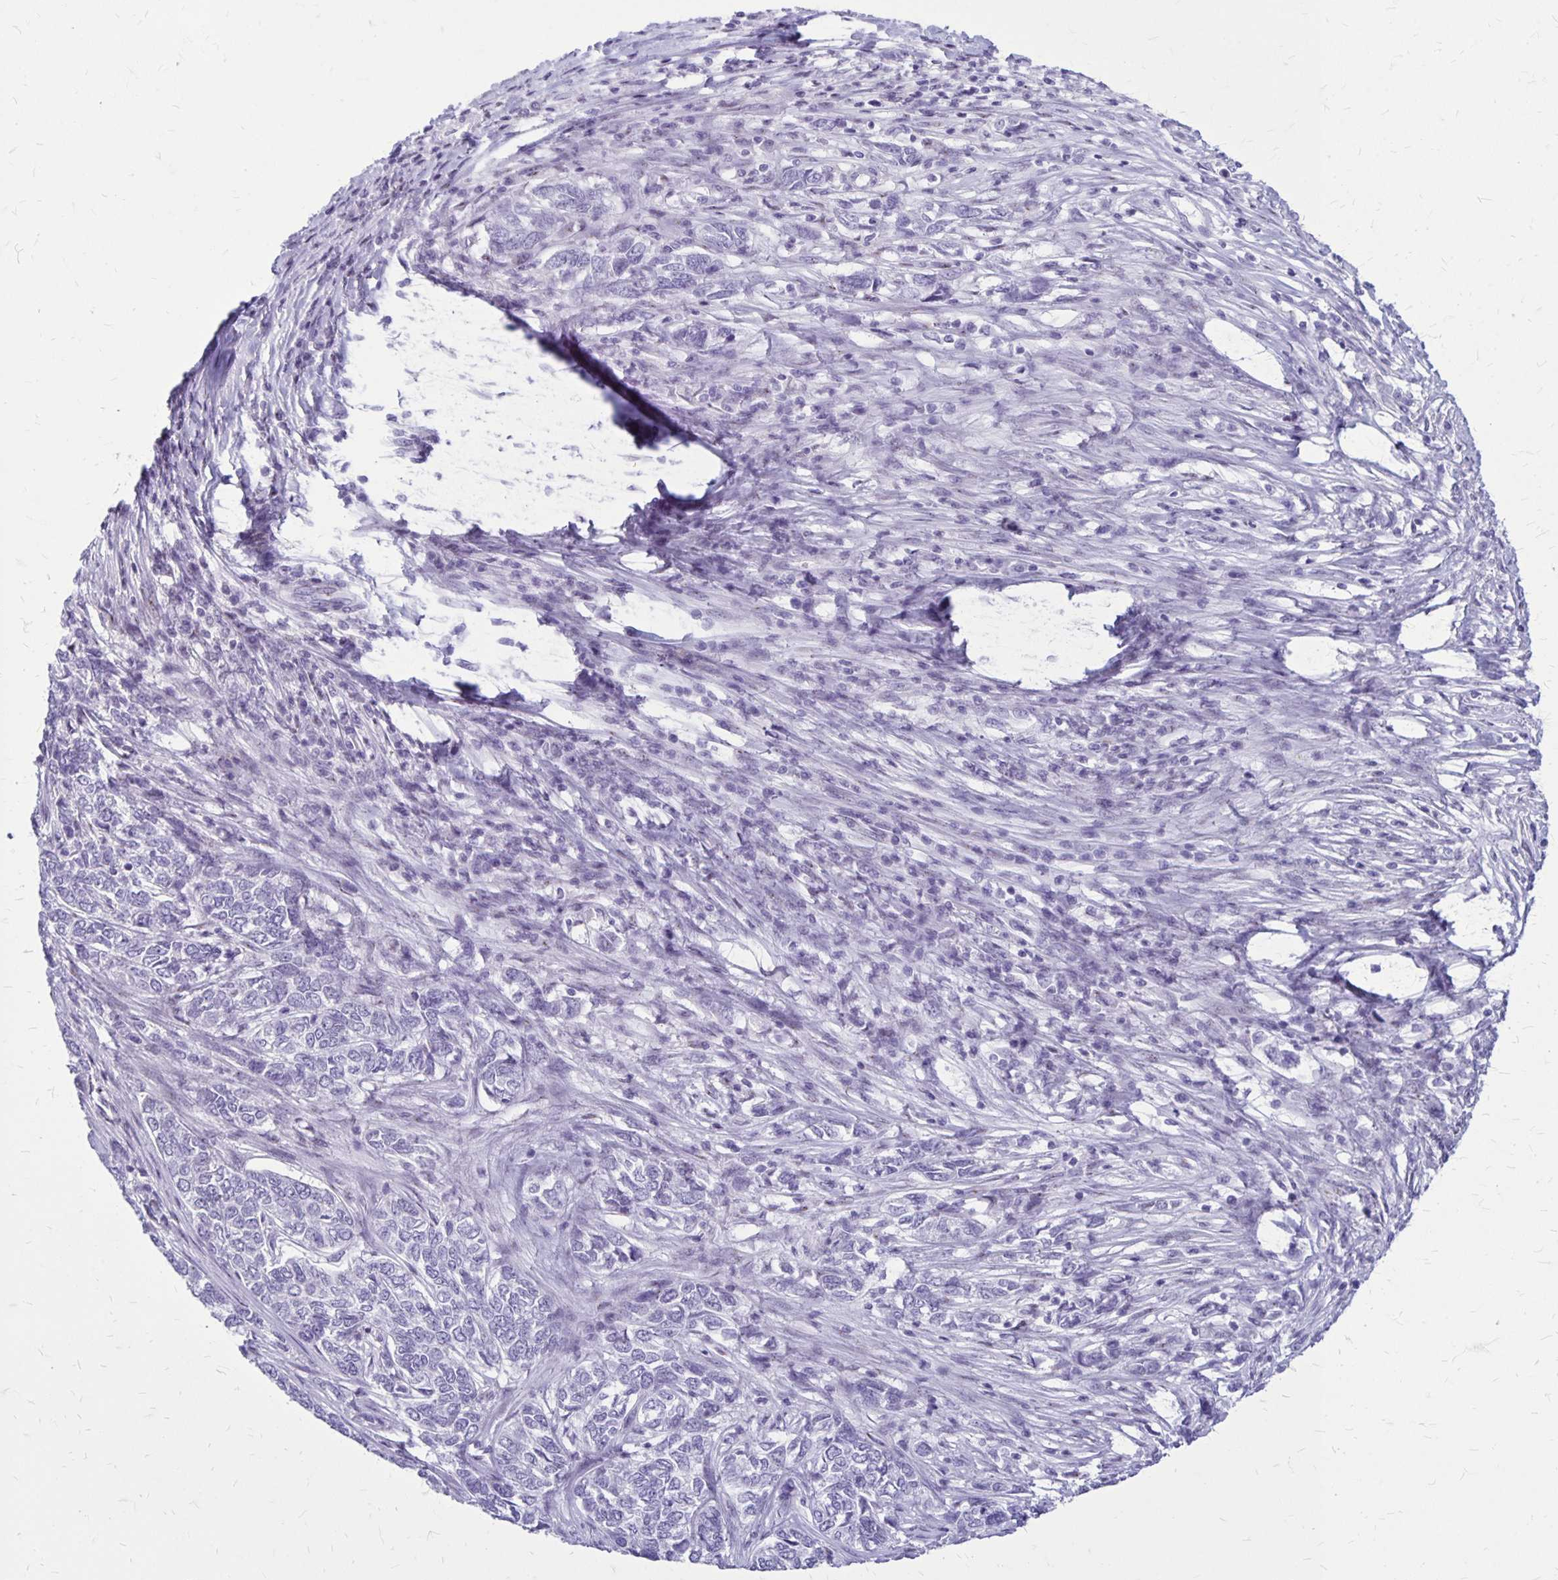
{"staining": {"intensity": "negative", "quantity": "none", "location": "none"}, "tissue": "skin cancer", "cell_type": "Tumor cells", "image_type": "cancer", "snomed": [{"axis": "morphology", "description": "Basal cell carcinoma"}, {"axis": "topography", "description": "Skin"}], "caption": "DAB (3,3'-diaminobenzidine) immunohistochemical staining of basal cell carcinoma (skin) reveals no significant expression in tumor cells.", "gene": "GP9", "patient": {"sex": "female", "age": 65}}